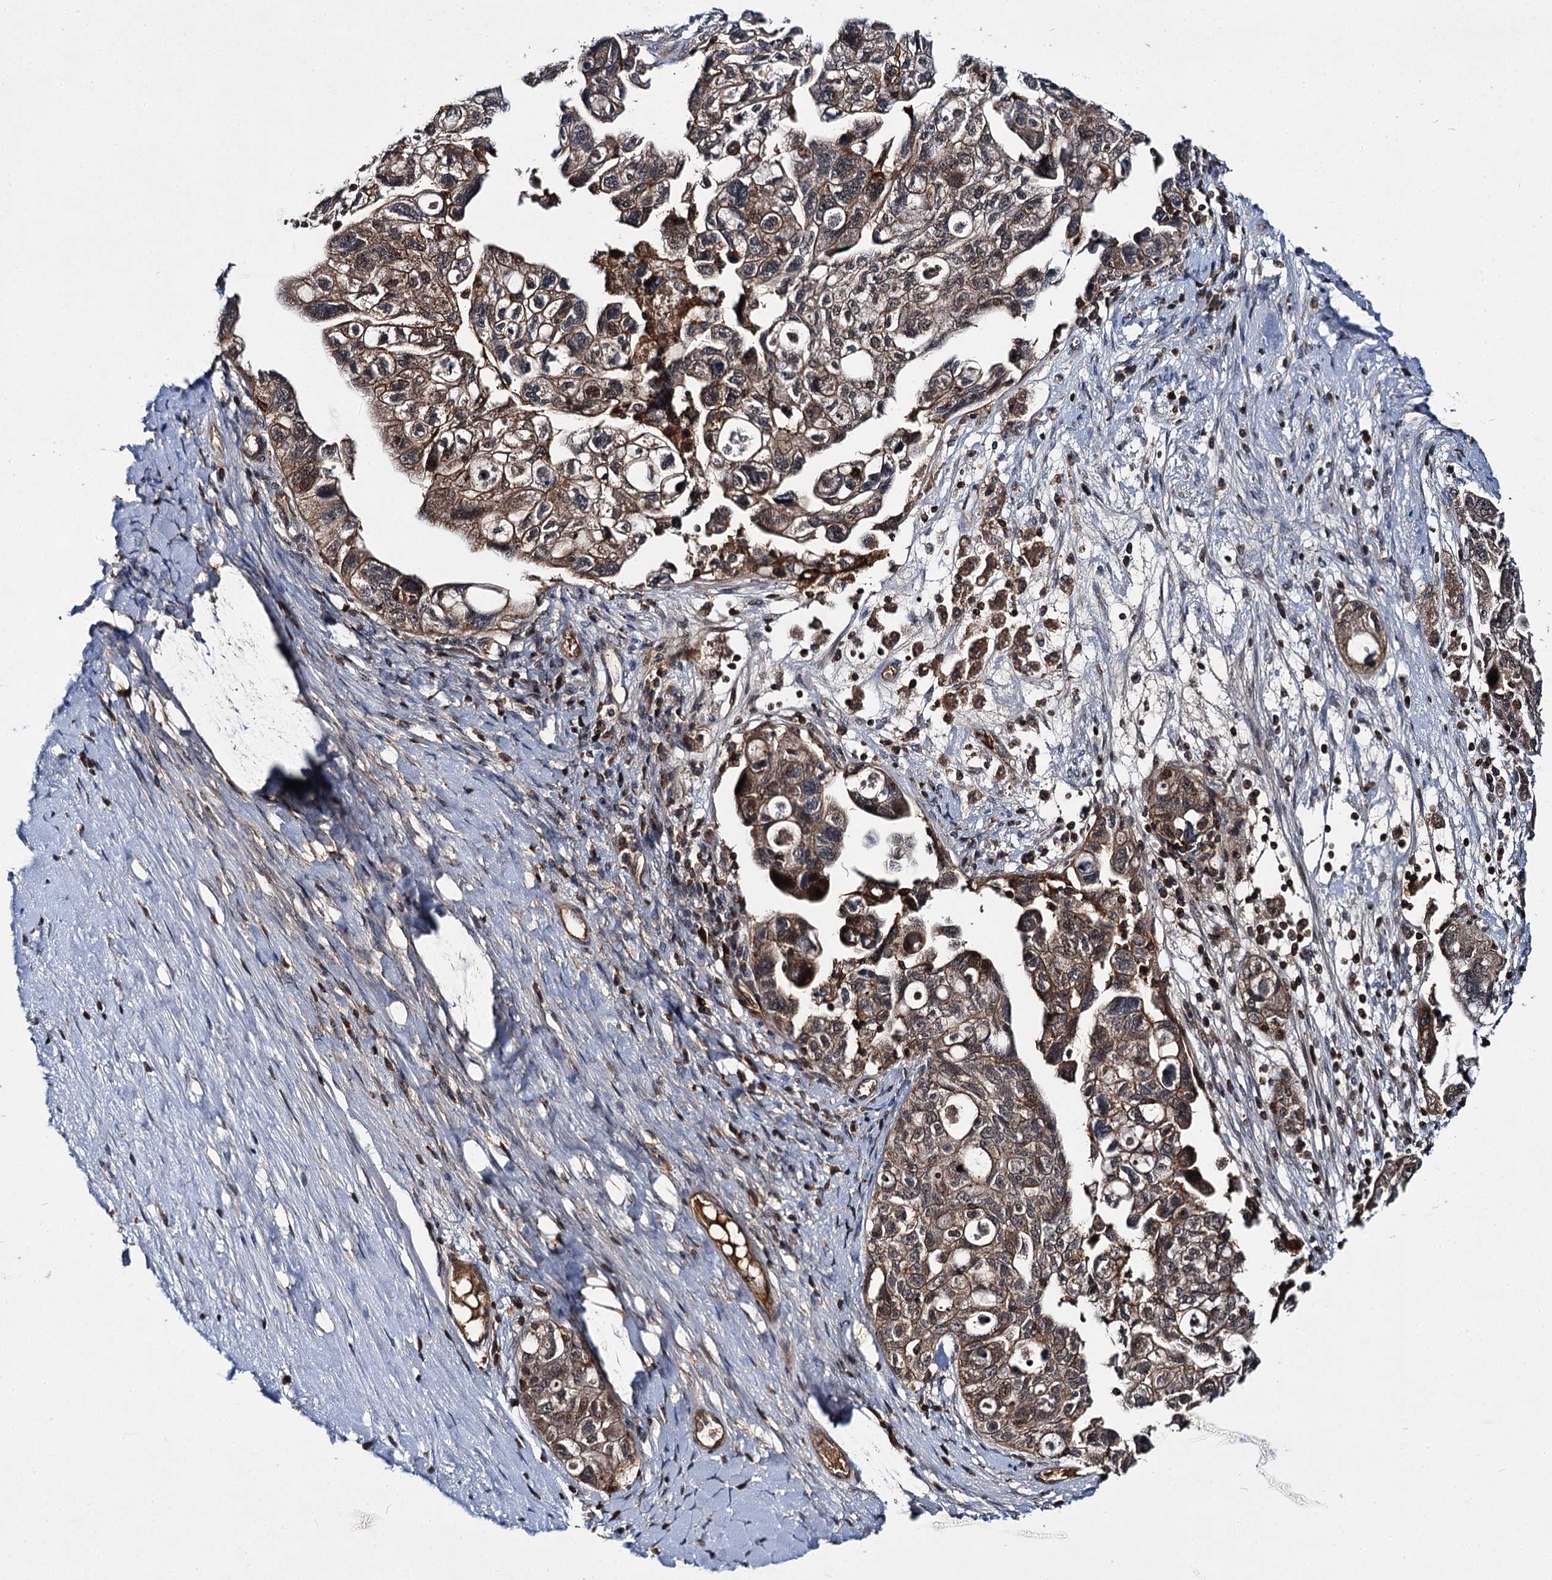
{"staining": {"intensity": "moderate", "quantity": ">75%", "location": "cytoplasmic/membranous,nuclear"}, "tissue": "ovarian cancer", "cell_type": "Tumor cells", "image_type": "cancer", "snomed": [{"axis": "morphology", "description": "Carcinoma, NOS"}, {"axis": "morphology", "description": "Cystadenocarcinoma, serous, NOS"}, {"axis": "topography", "description": "Ovary"}], "caption": "The immunohistochemical stain highlights moderate cytoplasmic/membranous and nuclear expression in tumor cells of ovarian cancer tissue.", "gene": "ABLIM1", "patient": {"sex": "female", "age": 69}}